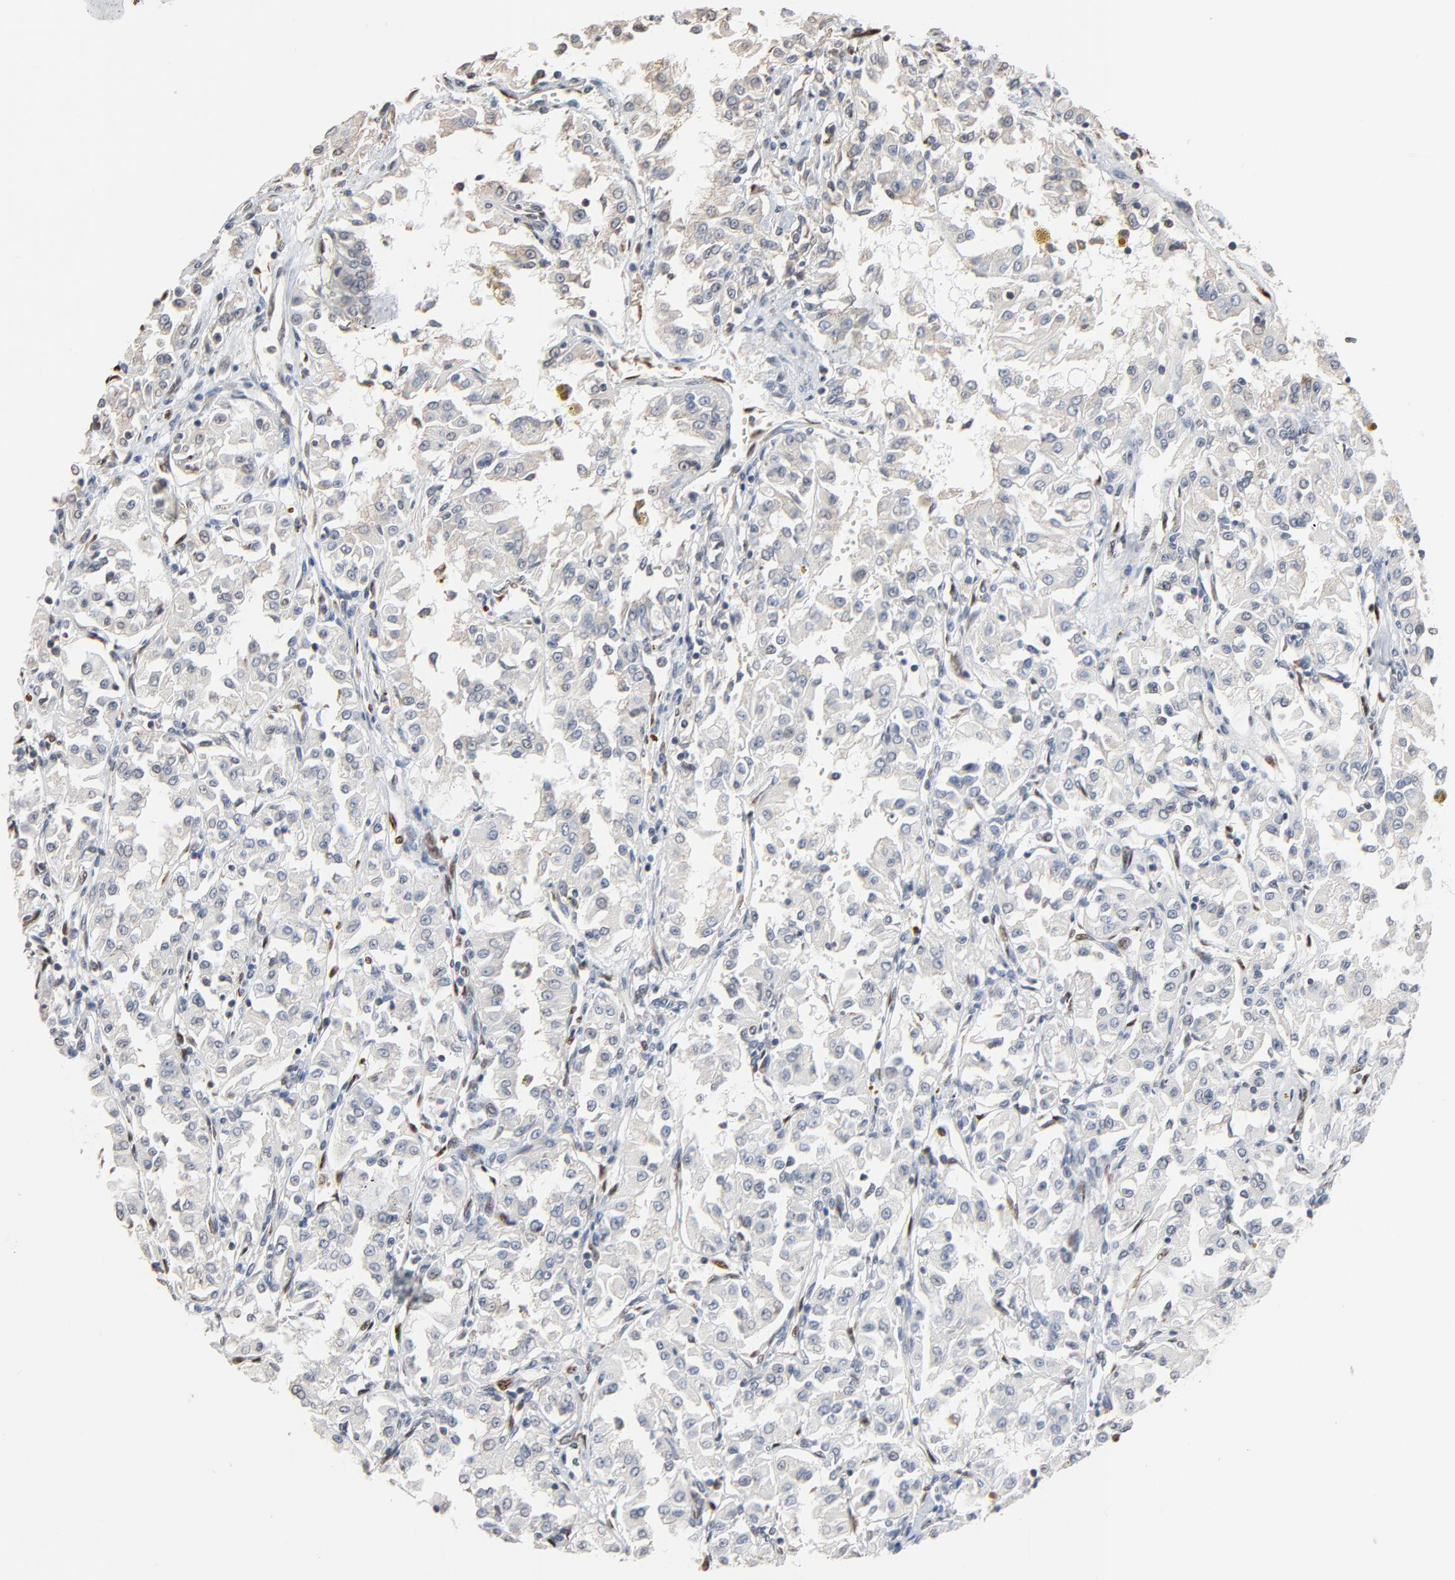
{"staining": {"intensity": "negative", "quantity": "none", "location": "none"}, "tissue": "renal cancer", "cell_type": "Tumor cells", "image_type": "cancer", "snomed": [{"axis": "morphology", "description": "Adenocarcinoma, NOS"}, {"axis": "topography", "description": "Kidney"}], "caption": "Immunohistochemistry image of neoplastic tissue: human renal cancer stained with DAB (3,3'-diaminobenzidine) demonstrates no significant protein staining in tumor cells.", "gene": "CCT5", "patient": {"sex": "male", "age": 78}}